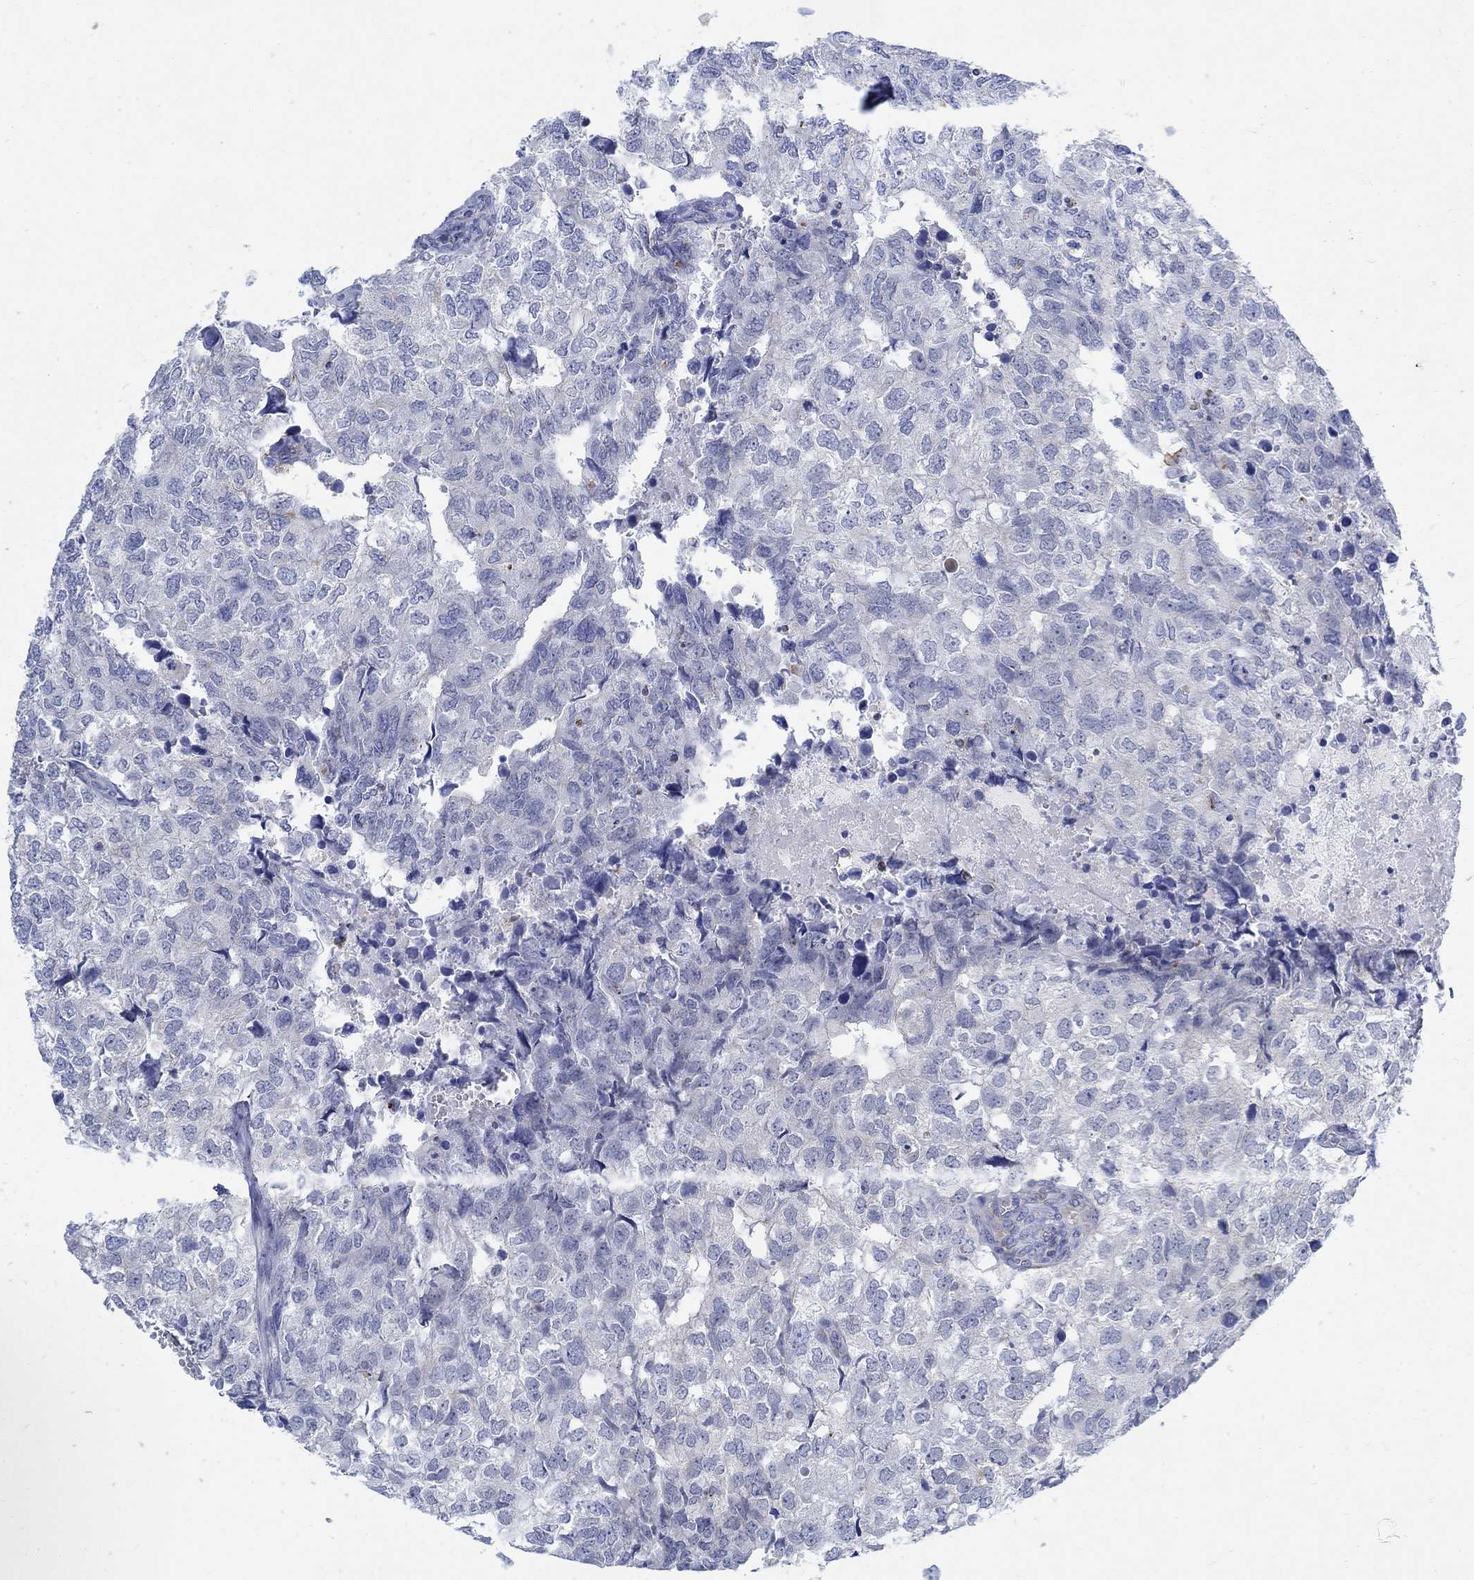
{"staining": {"intensity": "negative", "quantity": "none", "location": "none"}, "tissue": "breast cancer", "cell_type": "Tumor cells", "image_type": "cancer", "snomed": [{"axis": "morphology", "description": "Duct carcinoma"}, {"axis": "topography", "description": "Breast"}], "caption": "The immunohistochemistry histopathology image has no significant expression in tumor cells of breast cancer (invasive ductal carcinoma) tissue. The staining is performed using DAB (3,3'-diaminobenzidine) brown chromogen with nuclei counter-stained in using hematoxylin.", "gene": "PHF21B", "patient": {"sex": "female", "age": 30}}